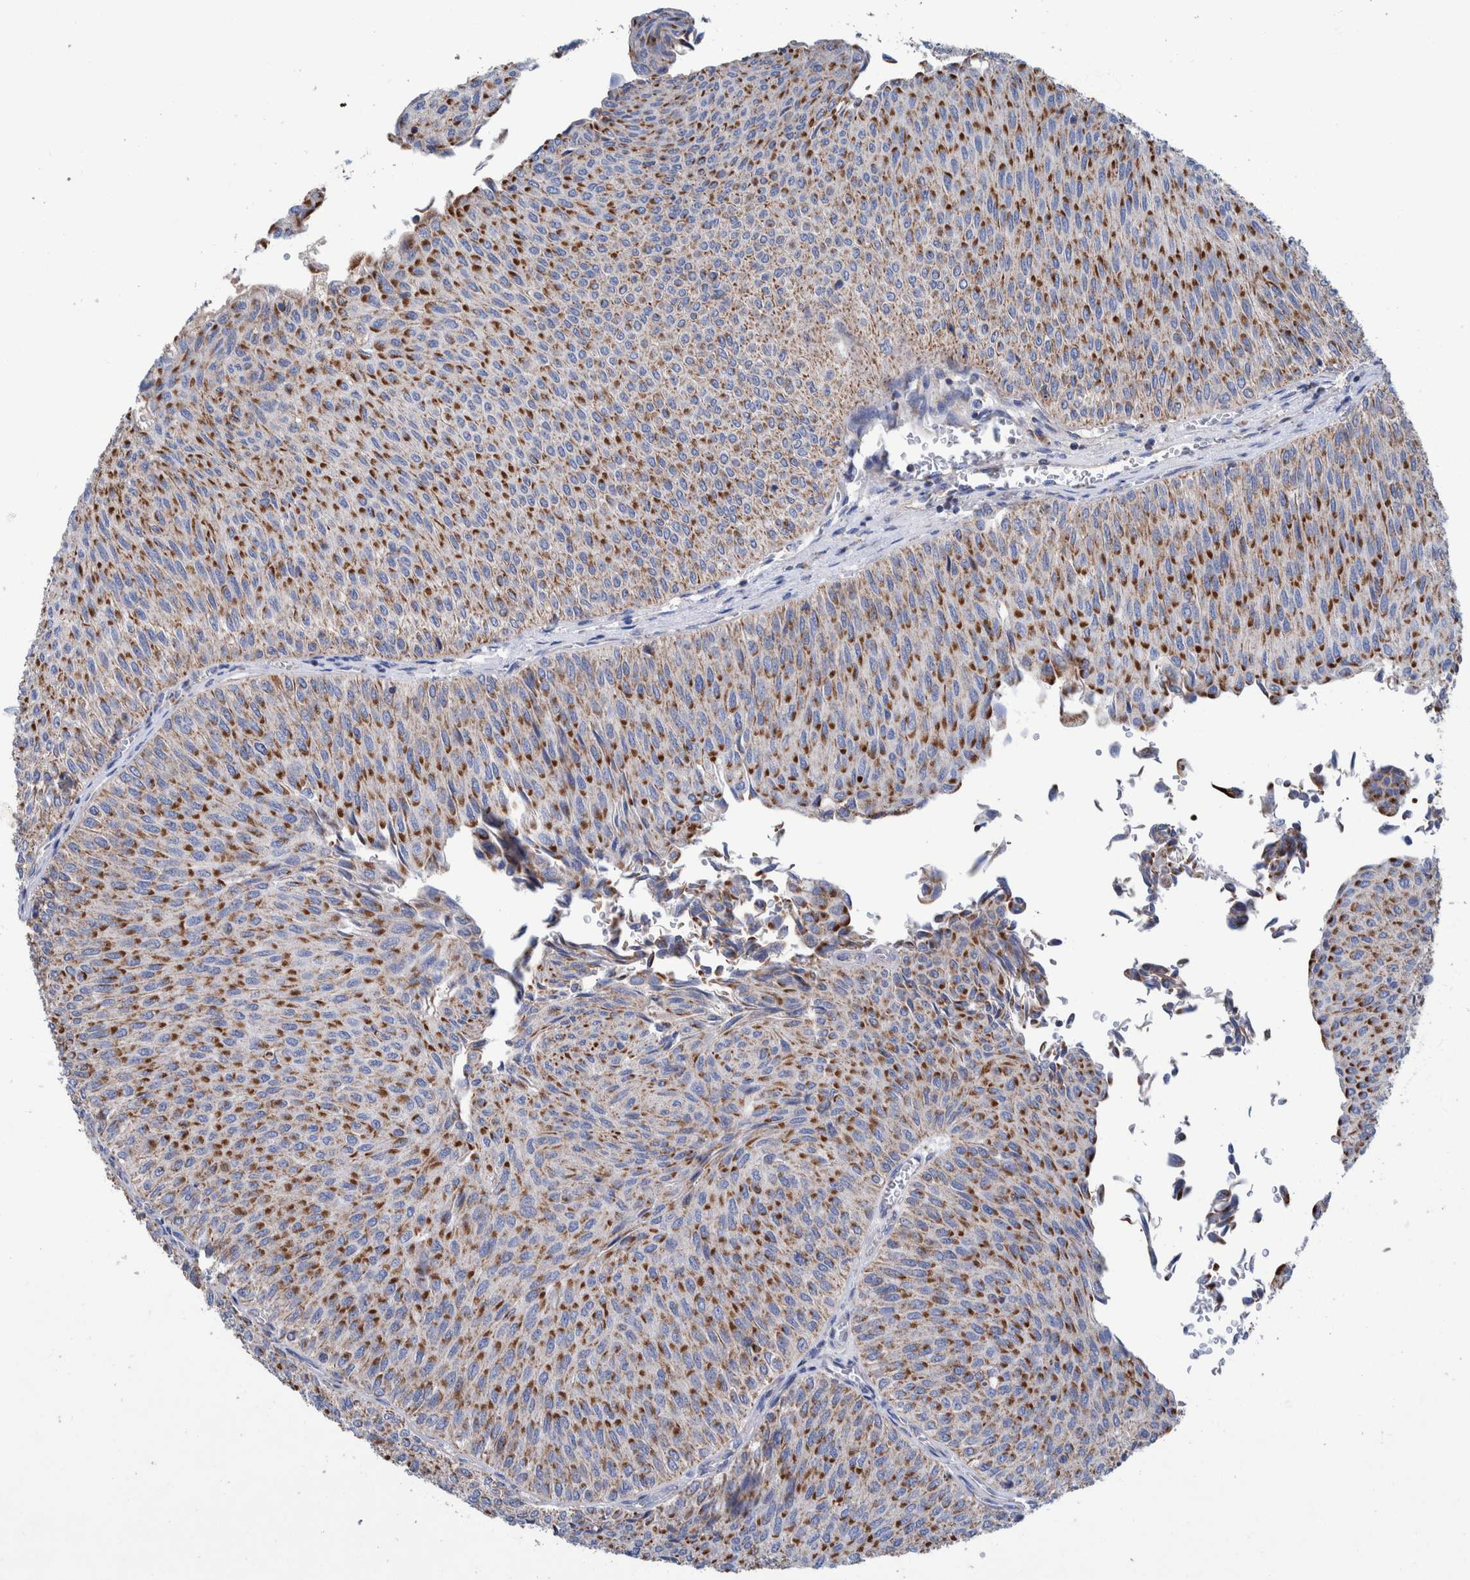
{"staining": {"intensity": "strong", "quantity": ">75%", "location": "cytoplasmic/membranous"}, "tissue": "urothelial cancer", "cell_type": "Tumor cells", "image_type": "cancer", "snomed": [{"axis": "morphology", "description": "Urothelial carcinoma, Low grade"}, {"axis": "topography", "description": "Urinary bladder"}], "caption": "A brown stain shows strong cytoplasmic/membranous expression of a protein in low-grade urothelial carcinoma tumor cells. The staining is performed using DAB (3,3'-diaminobenzidine) brown chromogen to label protein expression. The nuclei are counter-stained blue using hematoxylin.", "gene": "DECR1", "patient": {"sex": "male", "age": 78}}